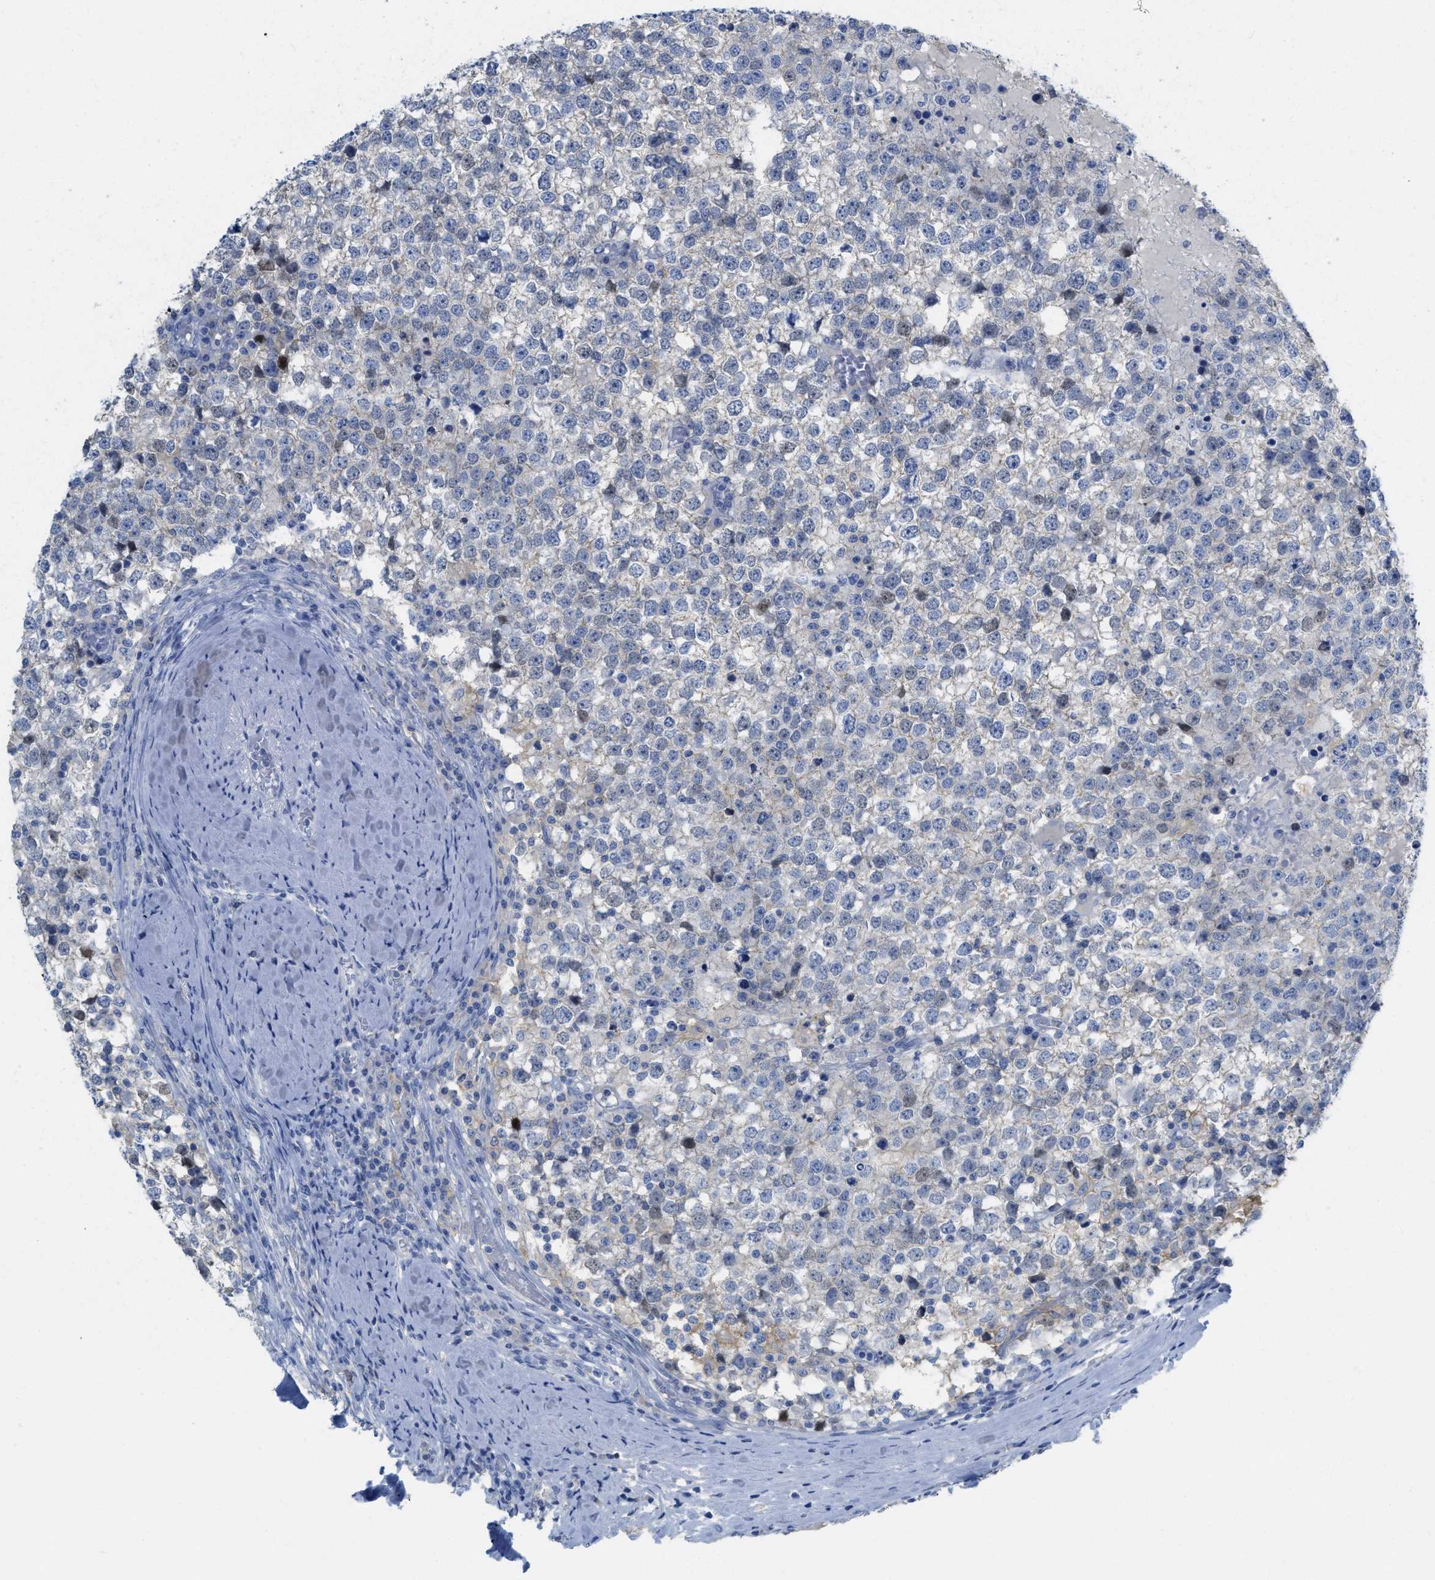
{"staining": {"intensity": "negative", "quantity": "none", "location": "none"}, "tissue": "testis cancer", "cell_type": "Tumor cells", "image_type": "cancer", "snomed": [{"axis": "morphology", "description": "Seminoma, NOS"}, {"axis": "topography", "description": "Testis"}], "caption": "There is no significant expression in tumor cells of testis cancer.", "gene": "CNNM4", "patient": {"sex": "male", "age": 65}}